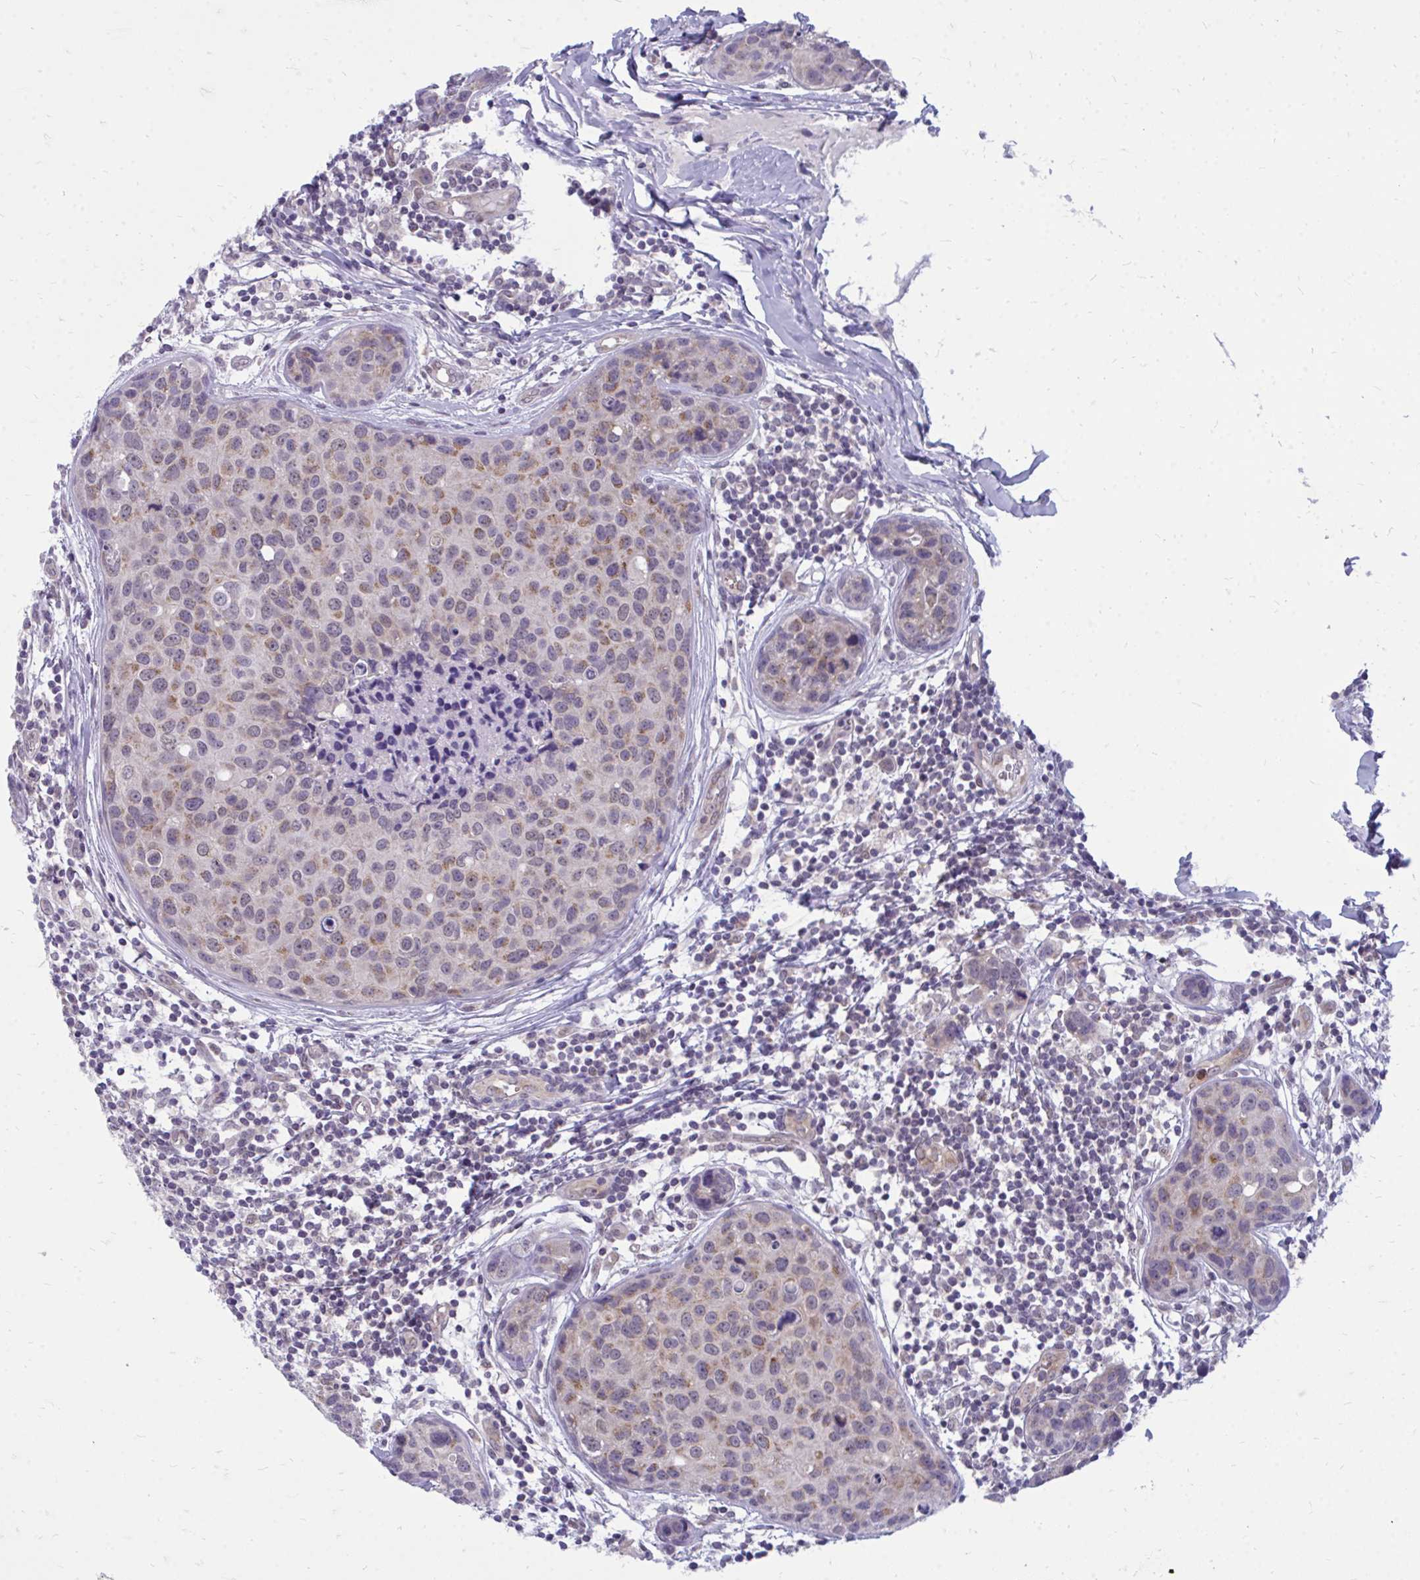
{"staining": {"intensity": "weak", "quantity": "25%-75%", "location": "cytoplasmic/membranous"}, "tissue": "breast cancer", "cell_type": "Tumor cells", "image_type": "cancer", "snomed": [{"axis": "morphology", "description": "Duct carcinoma"}, {"axis": "topography", "description": "Breast"}], "caption": "Immunohistochemistry (IHC) image of neoplastic tissue: human breast invasive ductal carcinoma stained using IHC displays low levels of weak protein expression localized specifically in the cytoplasmic/membranous of tumor cells, appearing as a cytoplasmic/membranous brown color.", "gene": "ACSL5", "patient": {"sex": "female", "age": 24}}